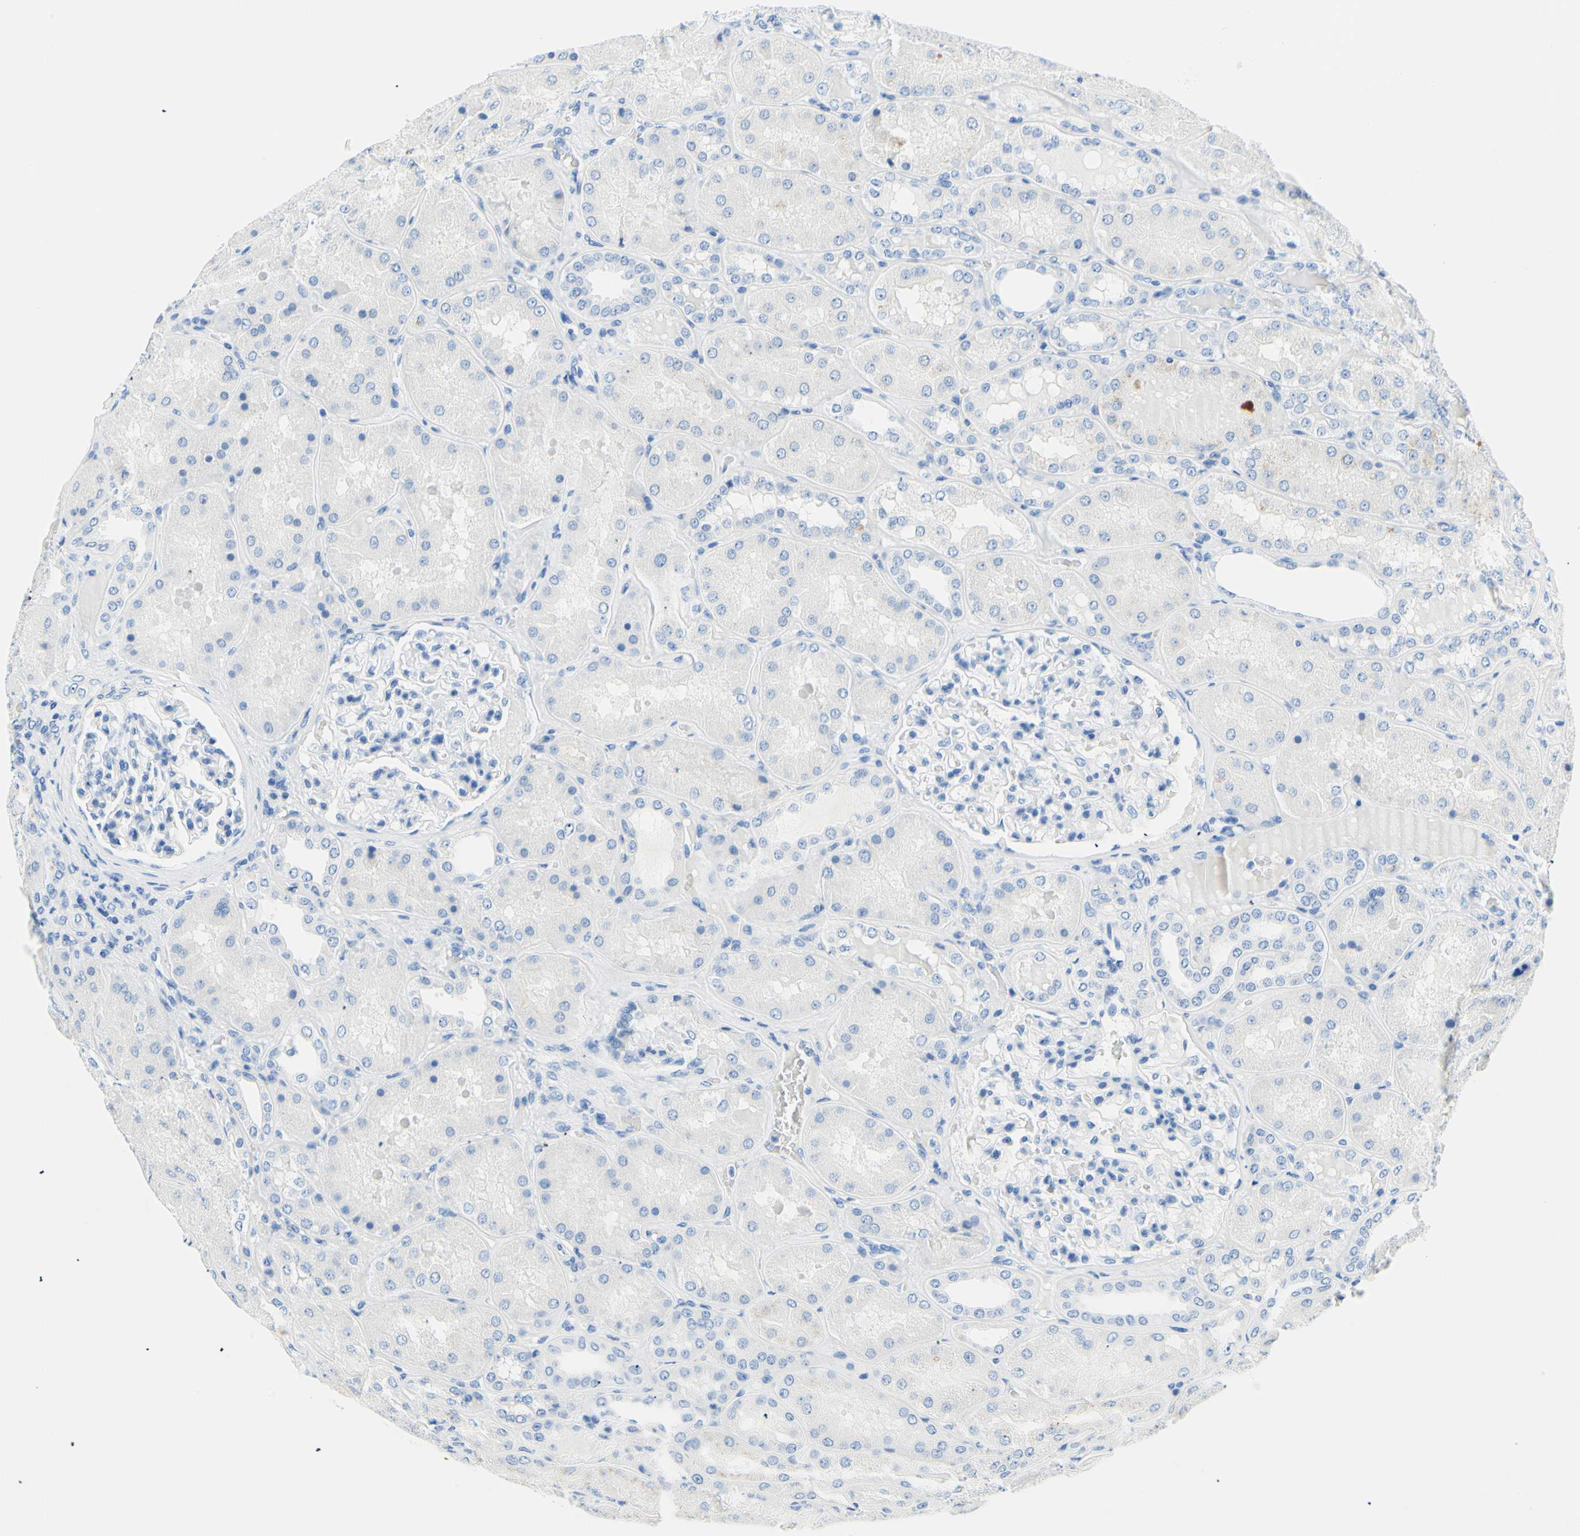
{"staining": {"intensity": "negative", "quantity": "none", "location": "none"}, "tissue": "kidney", "cell_type": "Cells in glomeruli", "image_type": "normal", "snomed": [{"axis": "morphology", "description": "Normal tissue, NOS"}, {"axis": "topography", "description": "Kidney"}], "caption": "High power microscopy photomicrograph of an IHC image of benign kidney, revealing no significant positivity in cells in glomeruli.", "gene": "MYH2", "patient": {"sex": "female", "age": 56}}